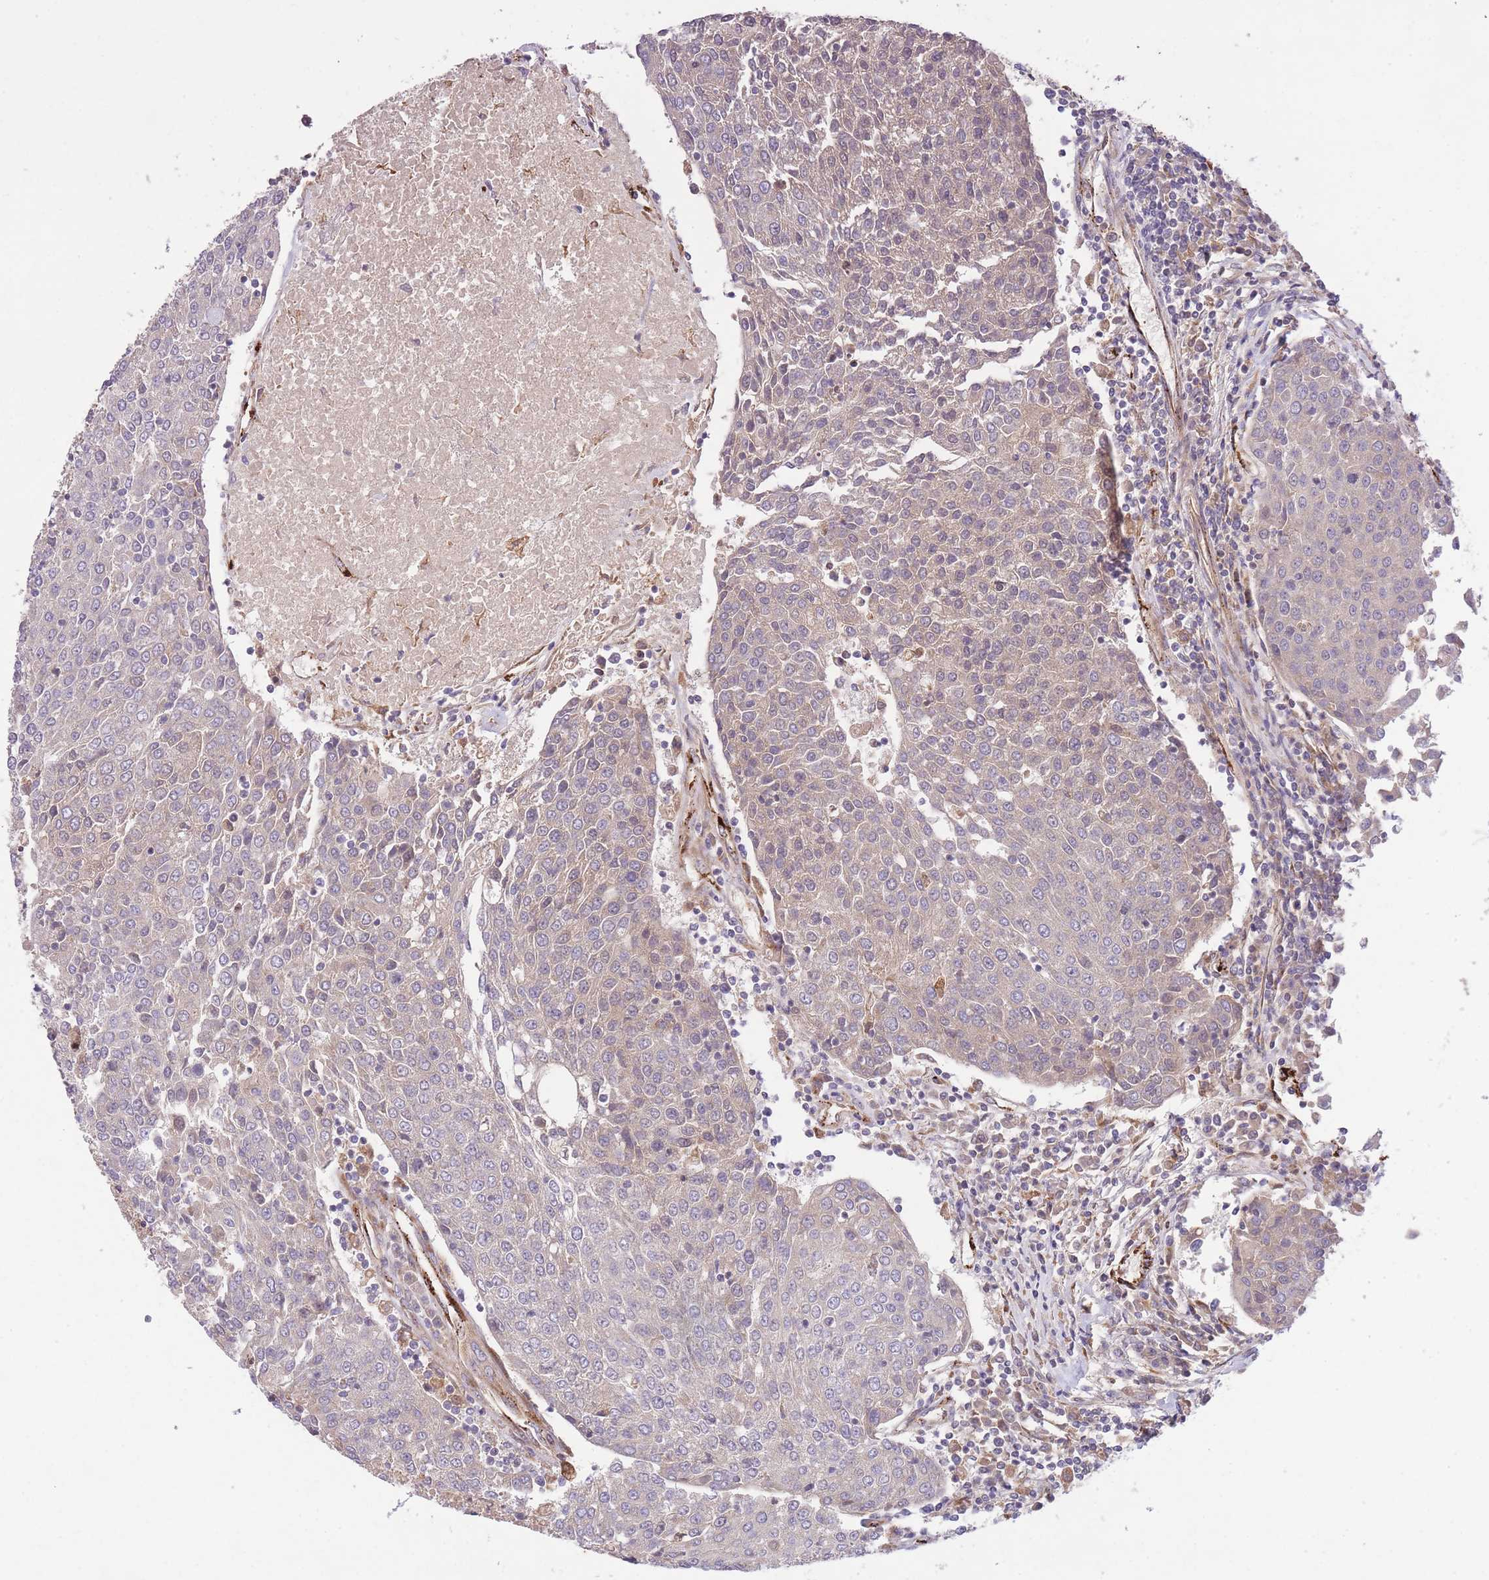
{"staining": {"intensity": "negative", "quantity": "none", "location": "none"}, "tissue": "urothelial cancer", "cell_type": "Tumor cells", "image_type": "cancer", "snomed": [{"axis": "morphology", "description": "Urothelial carcinoma, High grade"}, {"axis": "topography", "description": "Urinary bladder"}], "caption": "Human high-grade urothelial carcinoma stained for a protein using immunohistochemistry shows no expression in tumor cells.", "gene": "CISH", "patient": {"sex": "female", "age": 85}}